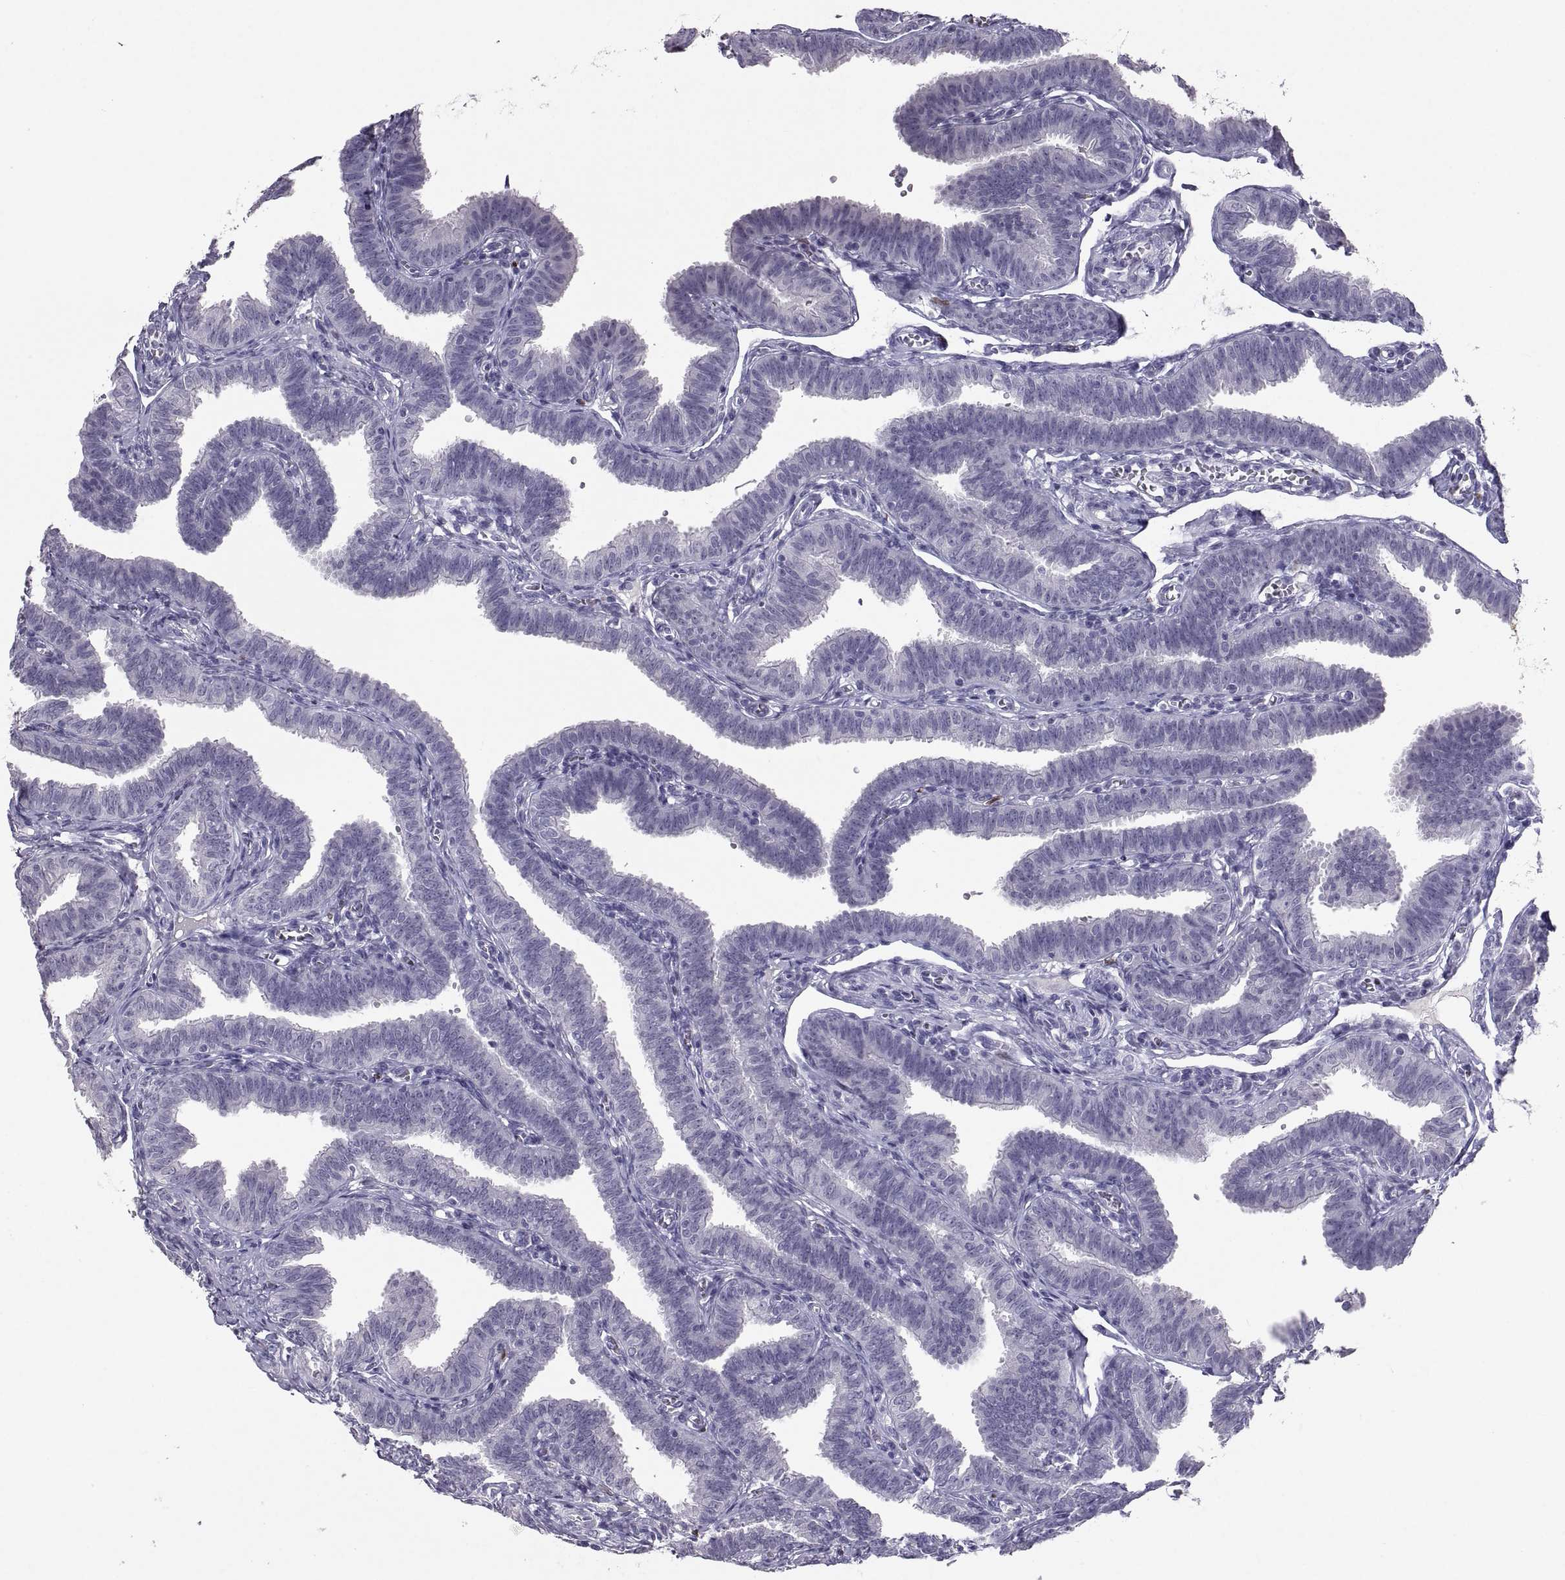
{"staining": {"intensity": "negative", "quantity": "none", "location": "none"}, "tissue": "fallopian tube", "cell_type": "Glandular cells", "image_type": "normal", "snomed": [{"axis": "morphology", "description": "Normal tissue, NOS"}, {"axis": "topography", "description": "Fallopian tube"}], "caption": "Protein analysis of unremarkable fallopian tube reveals no significant expression in glandular cells.", "gene": "SOX21", "patient": {"sex": "female", "age": 25}}